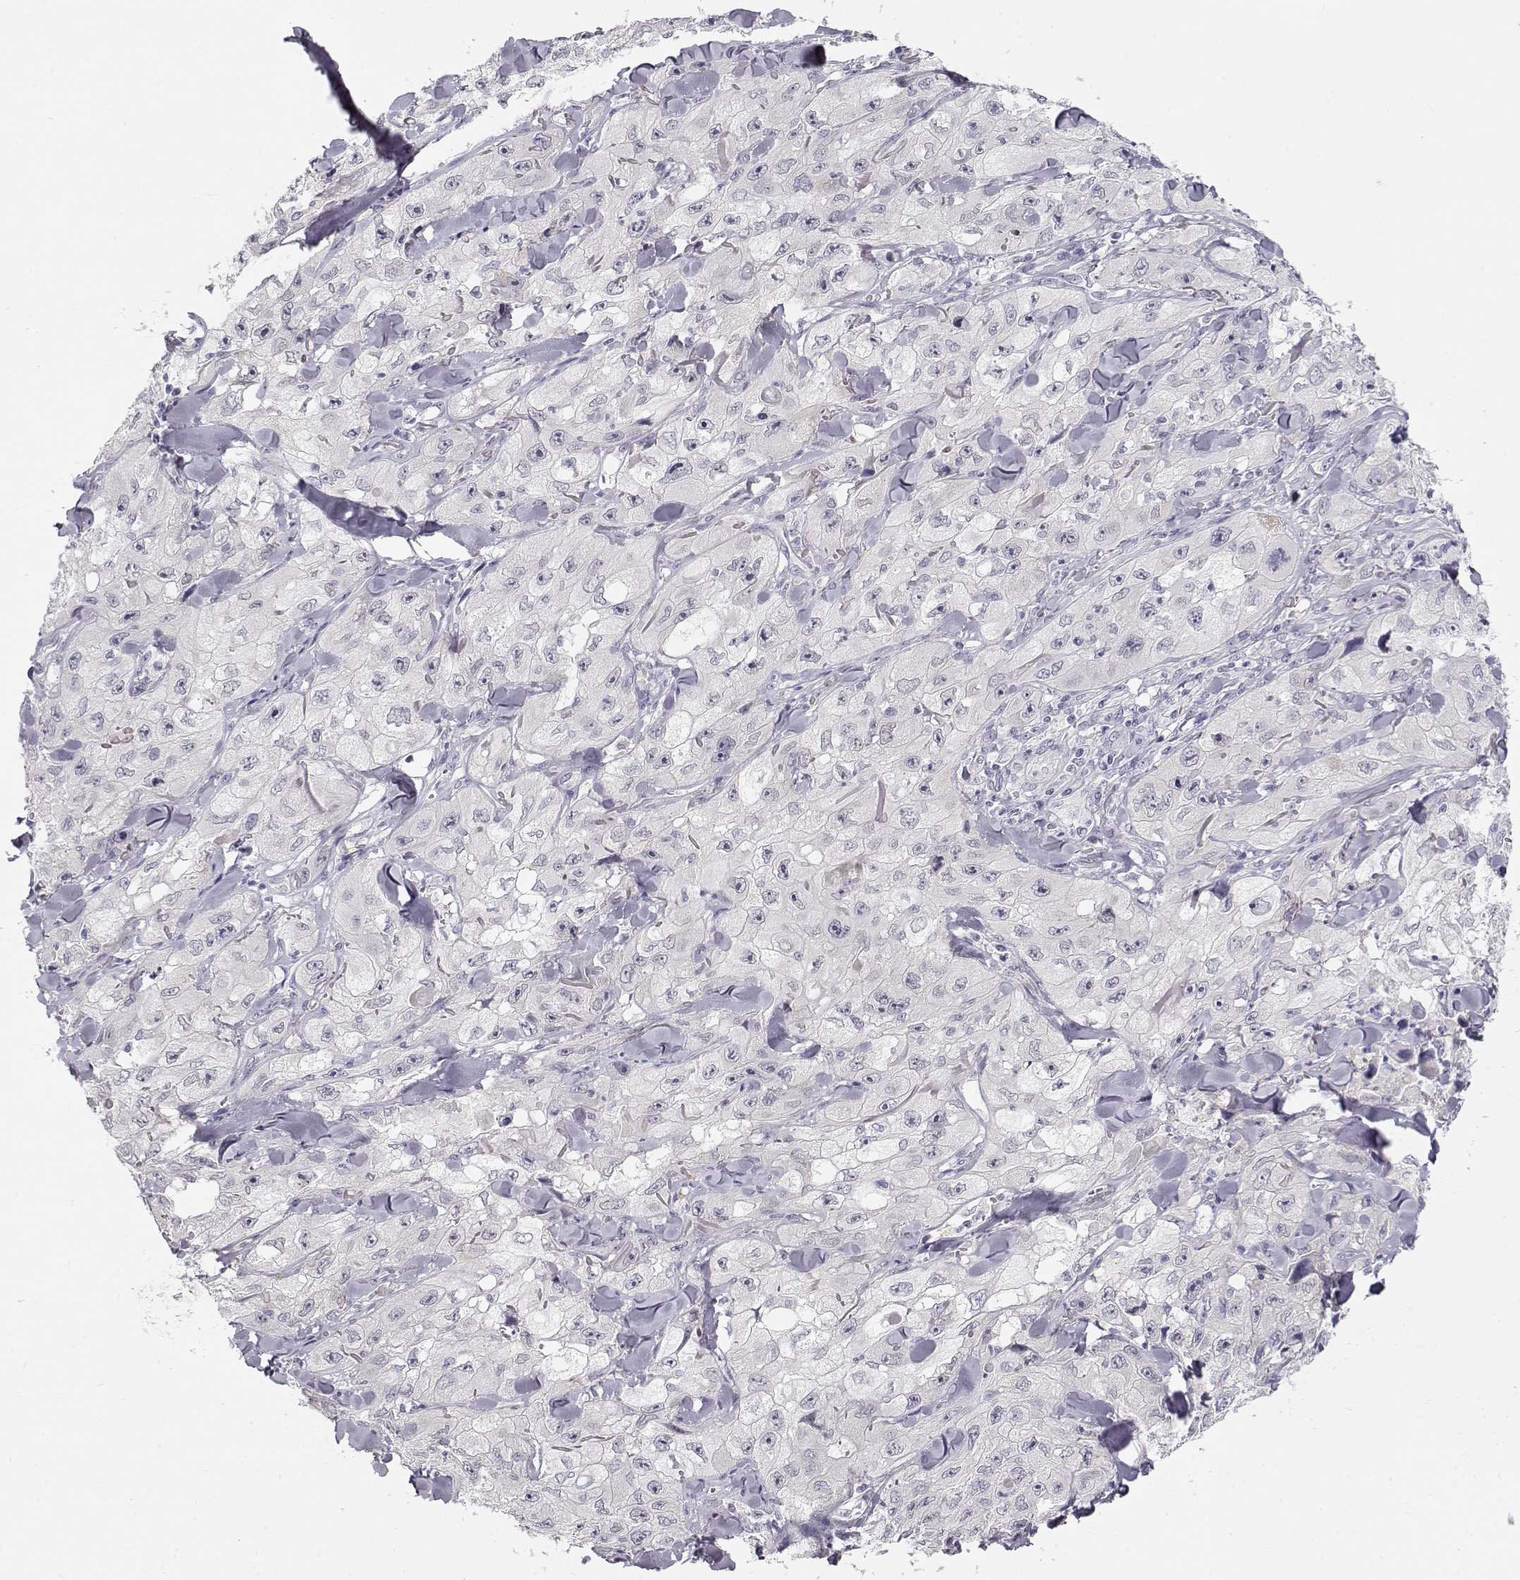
{"staining": {"intensity": "negative", "quantity": "none", "location": "none"}, "tissue": "skin cancer", "cell_type": "Tumor cells", "image_type": "cancer", "snomed": [{"axis": "morphology", "description": "Squamous cell carcinoma, NOS"}, {"axis": "topography", "description": "Skin"}, {"axis": "topography", "description": "Subcutis"}], "caption": "Immunohistochemistry histopathology image of human skin squamous cell carcinoma stained for a protein (brown), which reveals no expression in tumor cells.", "gene": "TTC26", "patient": {"sex": "male", "age": 73}}